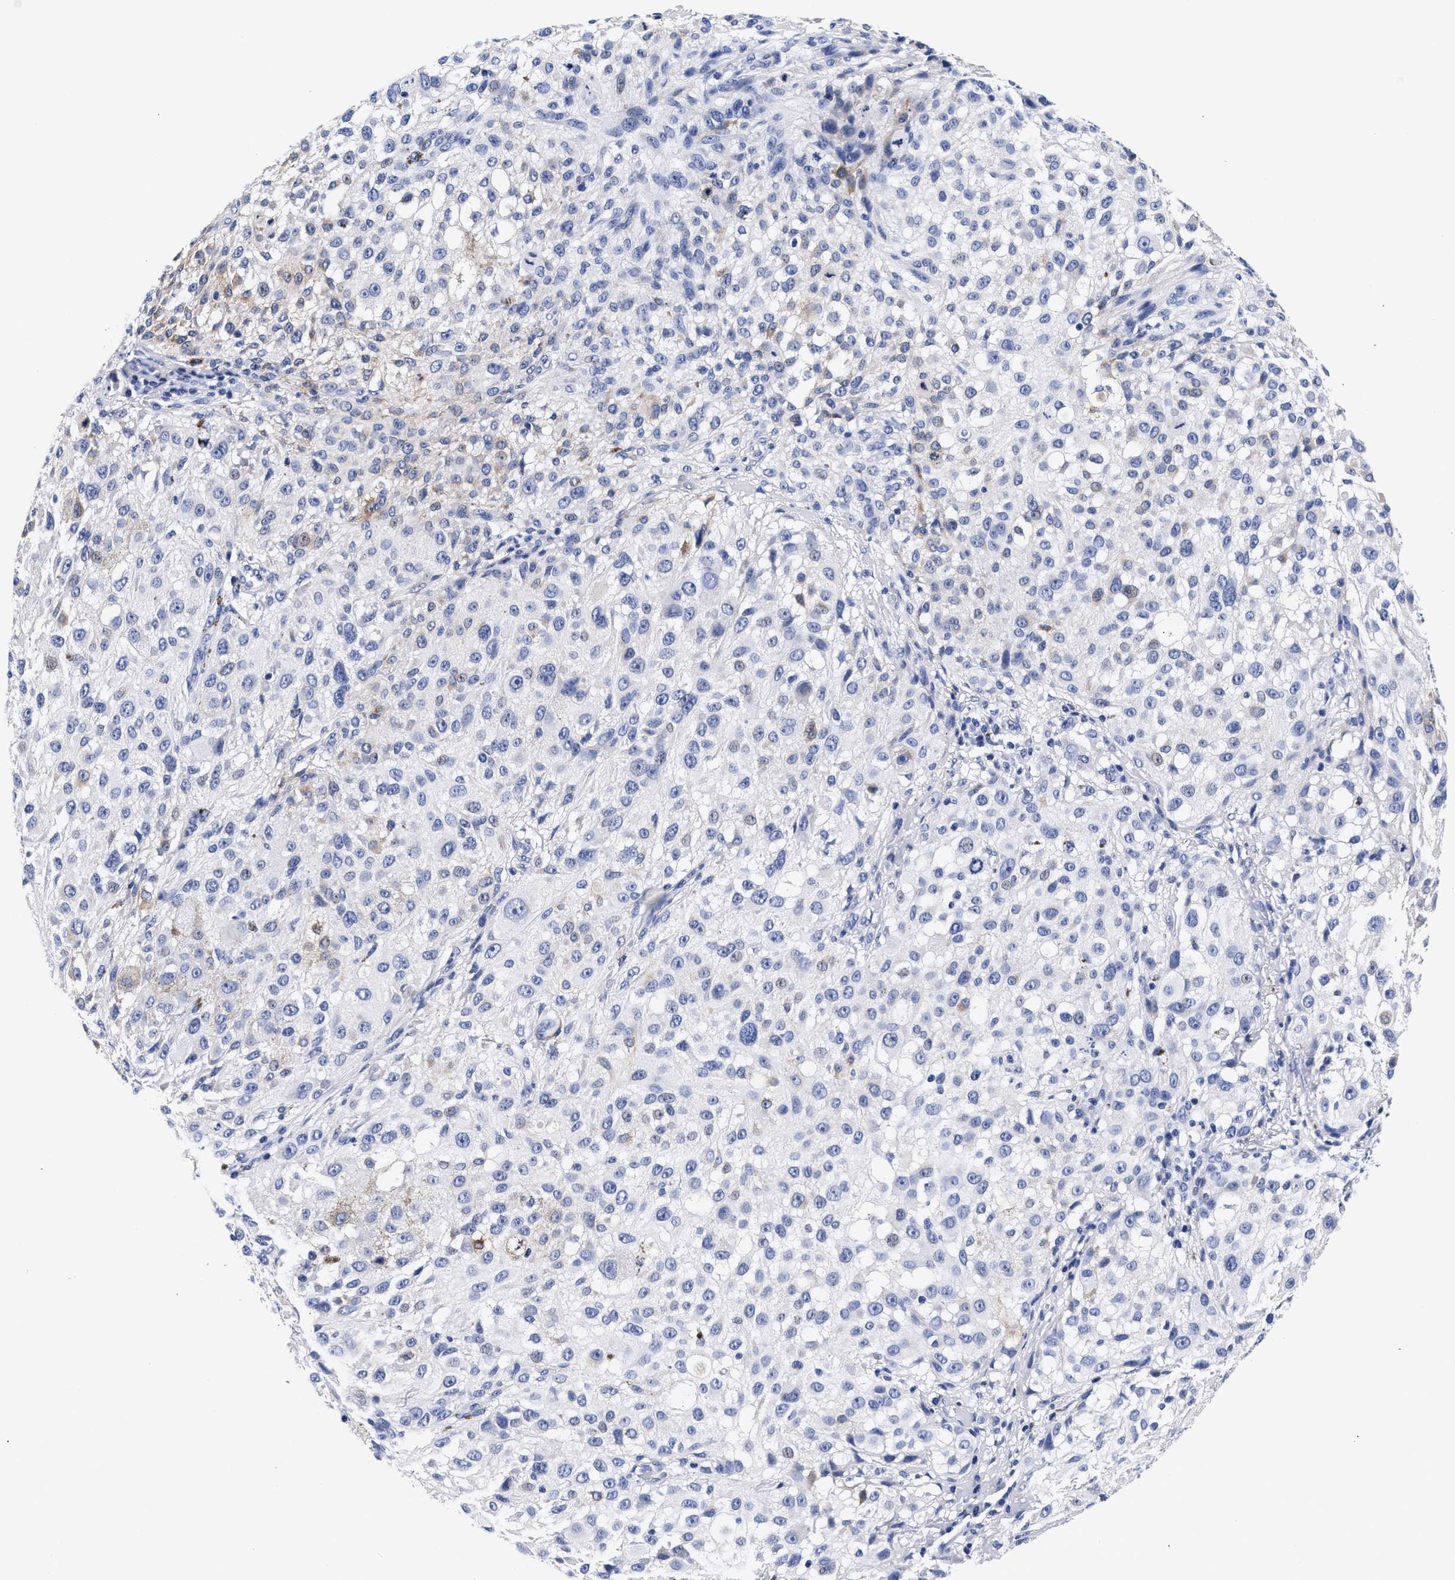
{"staining": {"intensity": "negative", "quantity": "none", "location": "none"}, "tissue": "melanoma", "cell_type": "Tumor cells", "image_type": "cancer", "snomed": [{"axis": "morphology", "description": "Necrosis, NOS"}, {"axis": "morphology", "description": "Malignant melanoma, NOS"}, {"axis": "topography", "description": "Skin"}], "caption": "This is an IHC photomicrograph of human melanoma. There is no staining in tumor cells.", "gene": "RAB3B", "patient": {"sex": "female", "age": 87}}